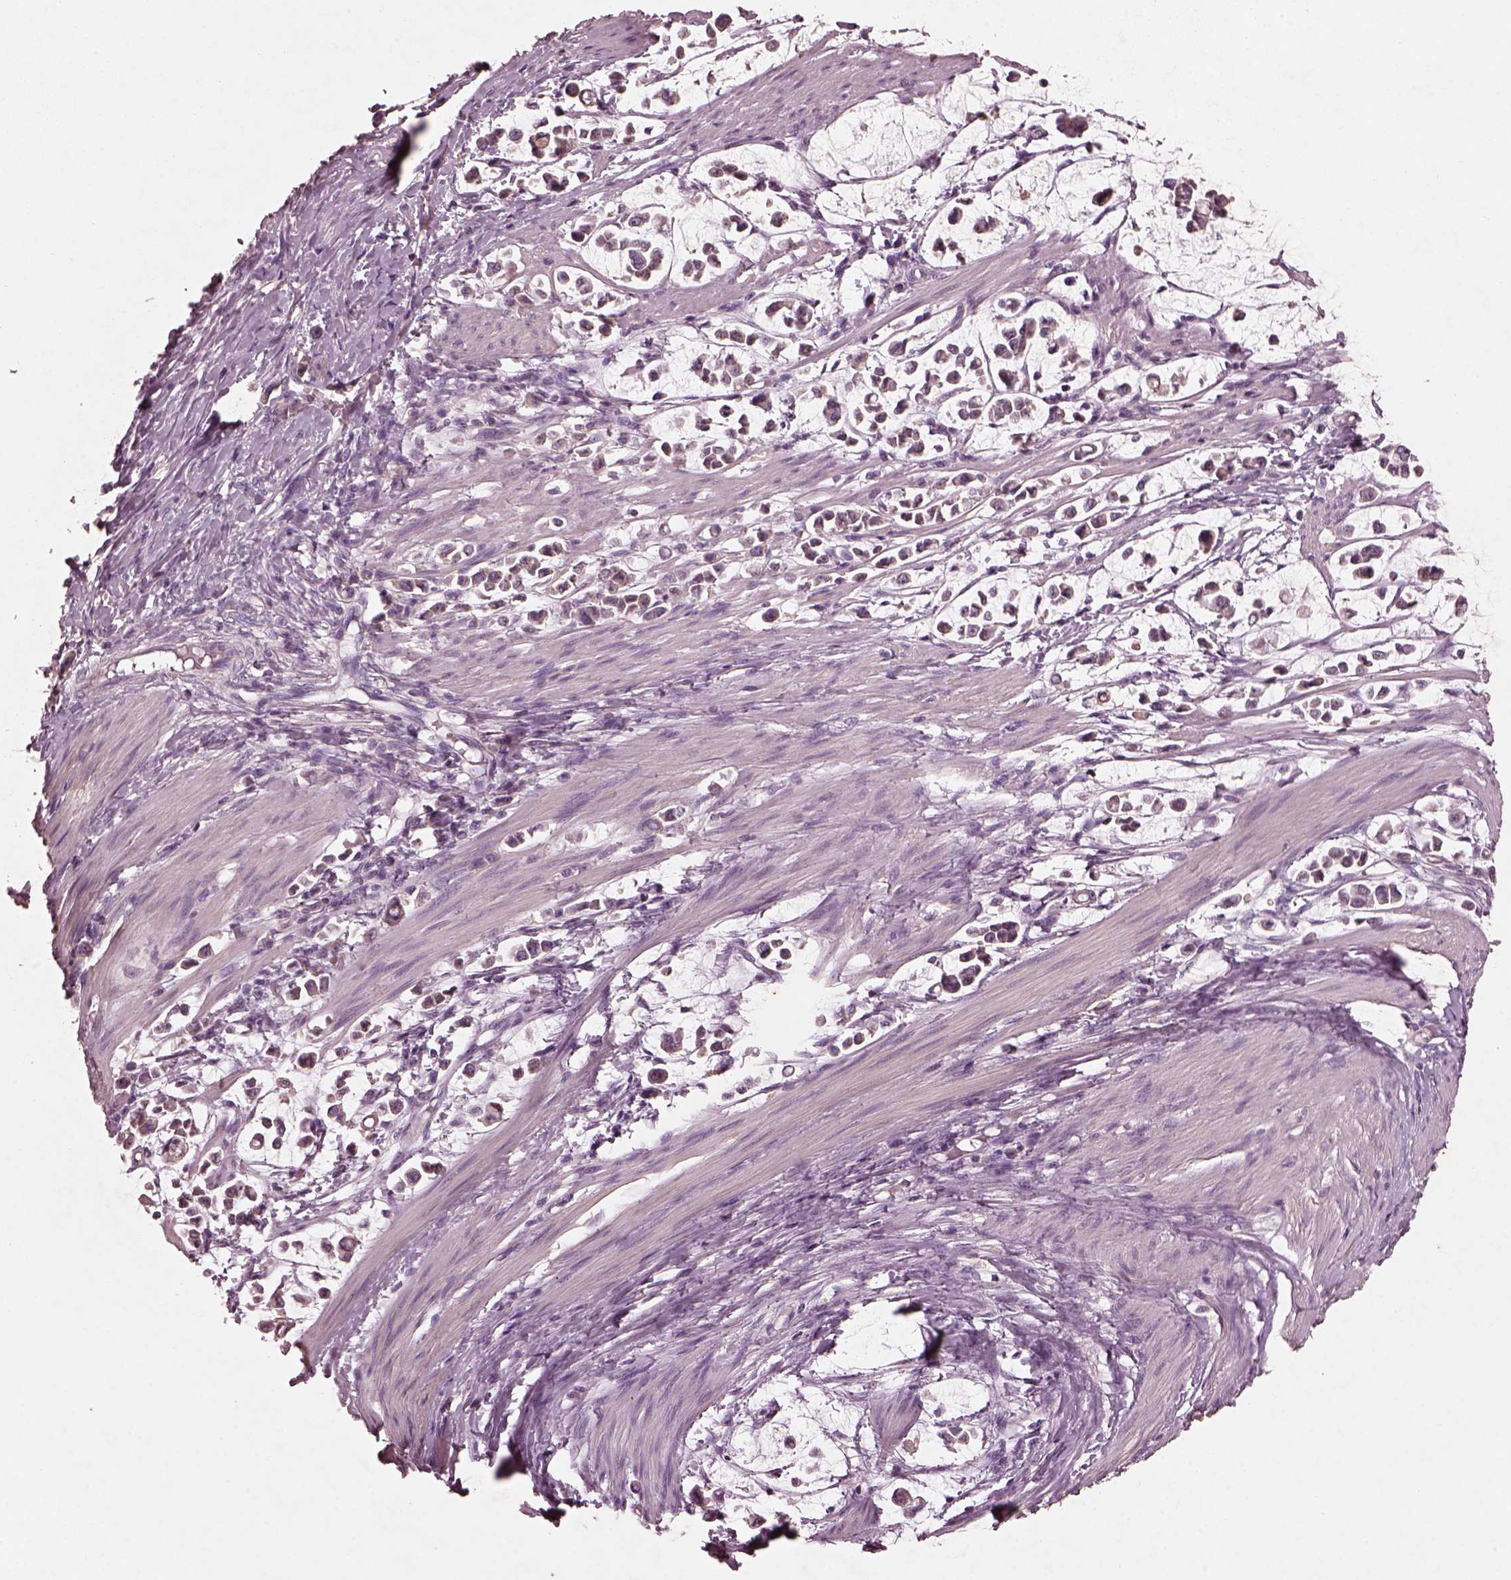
{"staining": {"intensity": "negative", "quantity": "none", "location": "none"}, "tissue": "stomach cancer", "cell_type": "Tumor cells", "image_type": "cancer", "snomed": [{"axis": "morphology", "description": "Adenocarcinoma, NOS"}, {"axis": "topography", "description": "Stomach"}], "caption": "The image demonstrates no staining of tumor cells in stomach cancer.", "gene": "FRRS1L", "patient": {"sex": "male", "age": 82}}